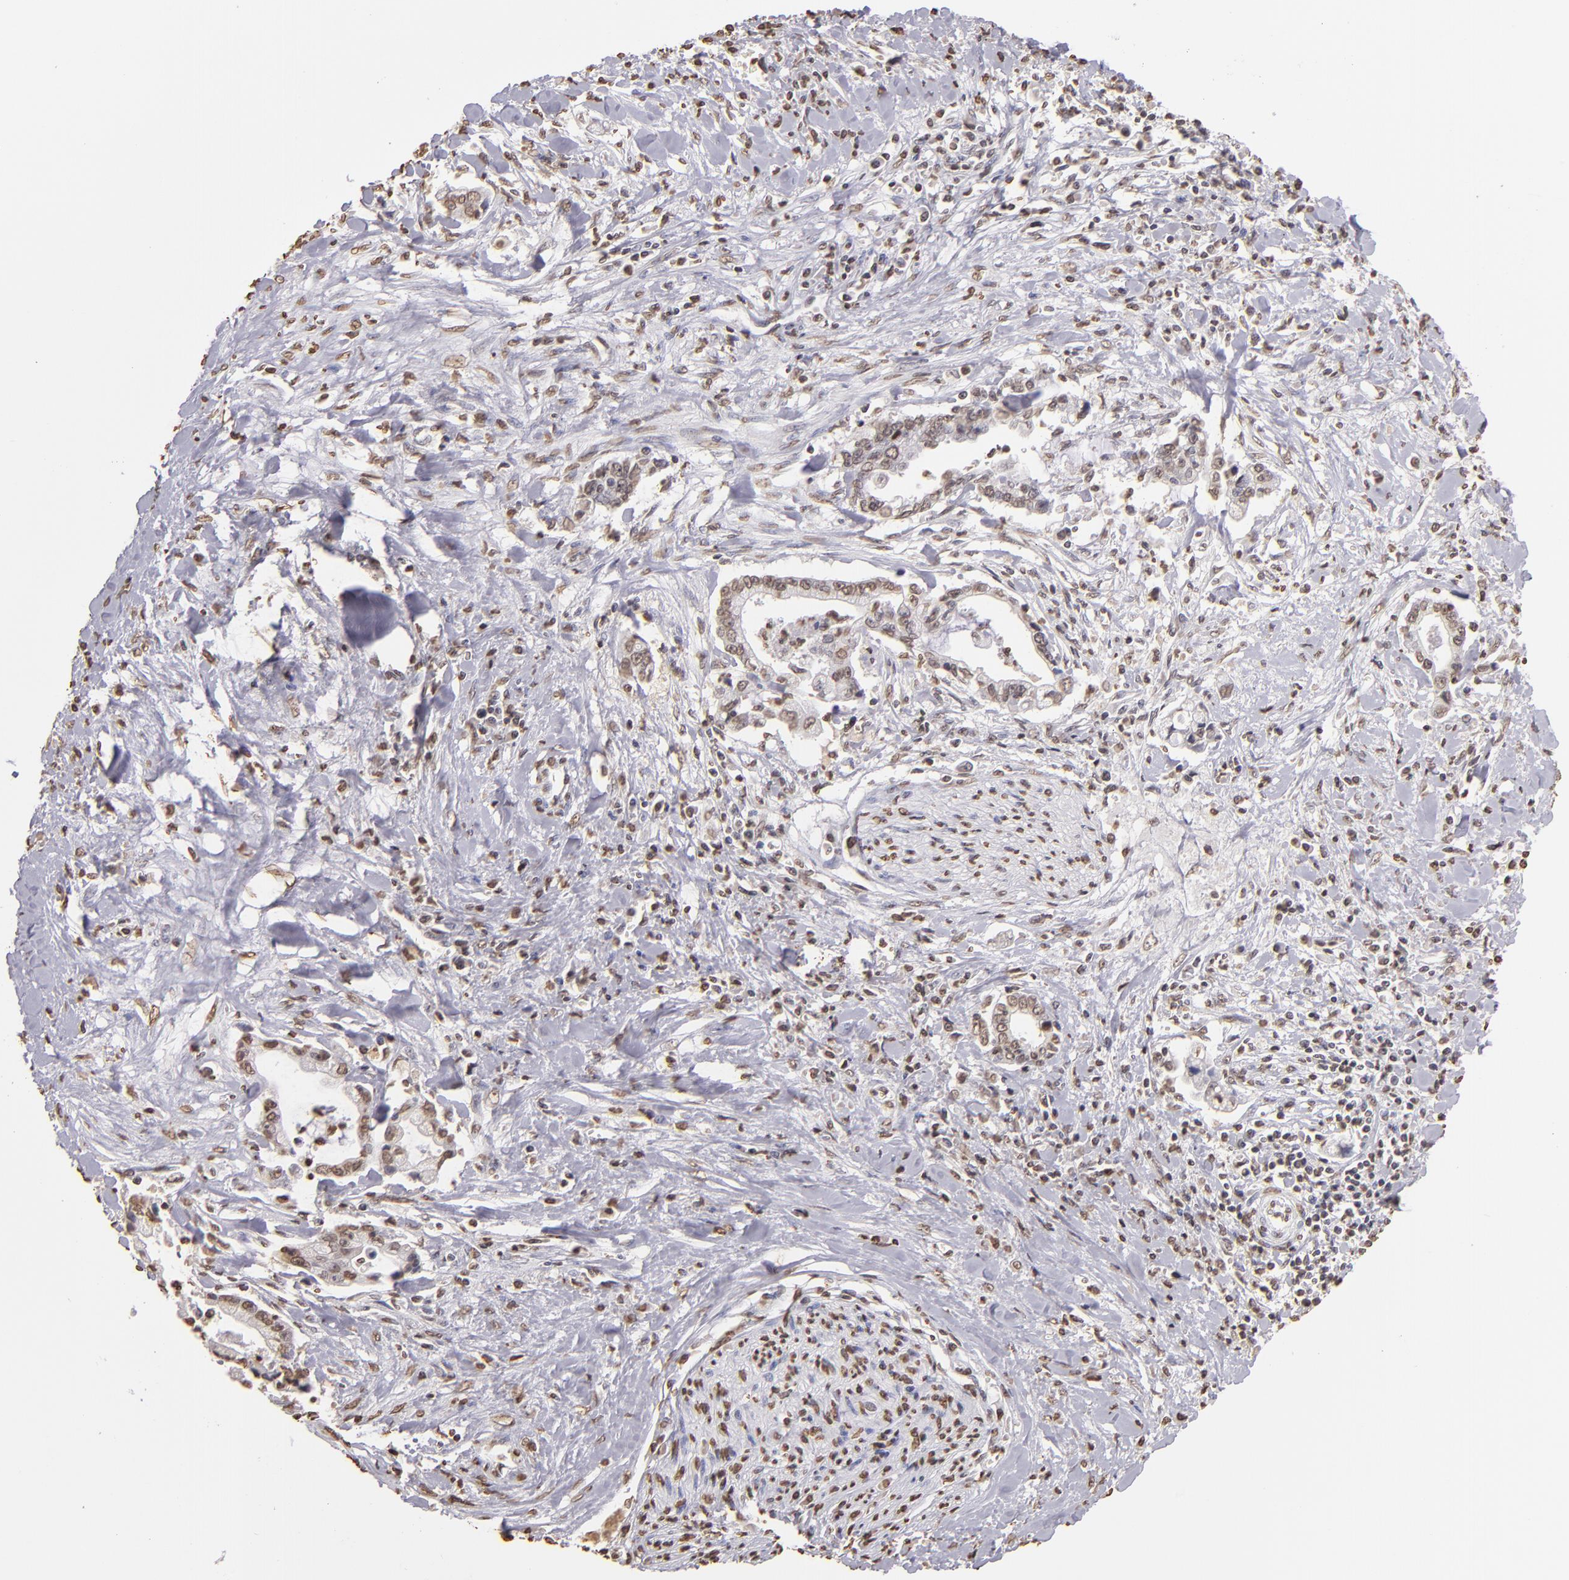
{"staining": {"intensity": "weak", "quantity": "25%-75%", "location": "nuclear"}, "tissue": "liver cancer", "cell_type": "Tumor cells", "image_type": "cancer", "snomed": [{"axis": "morphology", "description": "Cholangiocarcinoma"}, {"axis": "topography", "description": "Liver"}], "caption": "An IHC image of tumor tissue is shown. Protein staining in brown highlights weak nuclear positivity in liver cholangiocarcinoma within tumor cells.", "gene": "LBX1", "patient": {"sex": "male", "age": 57}}